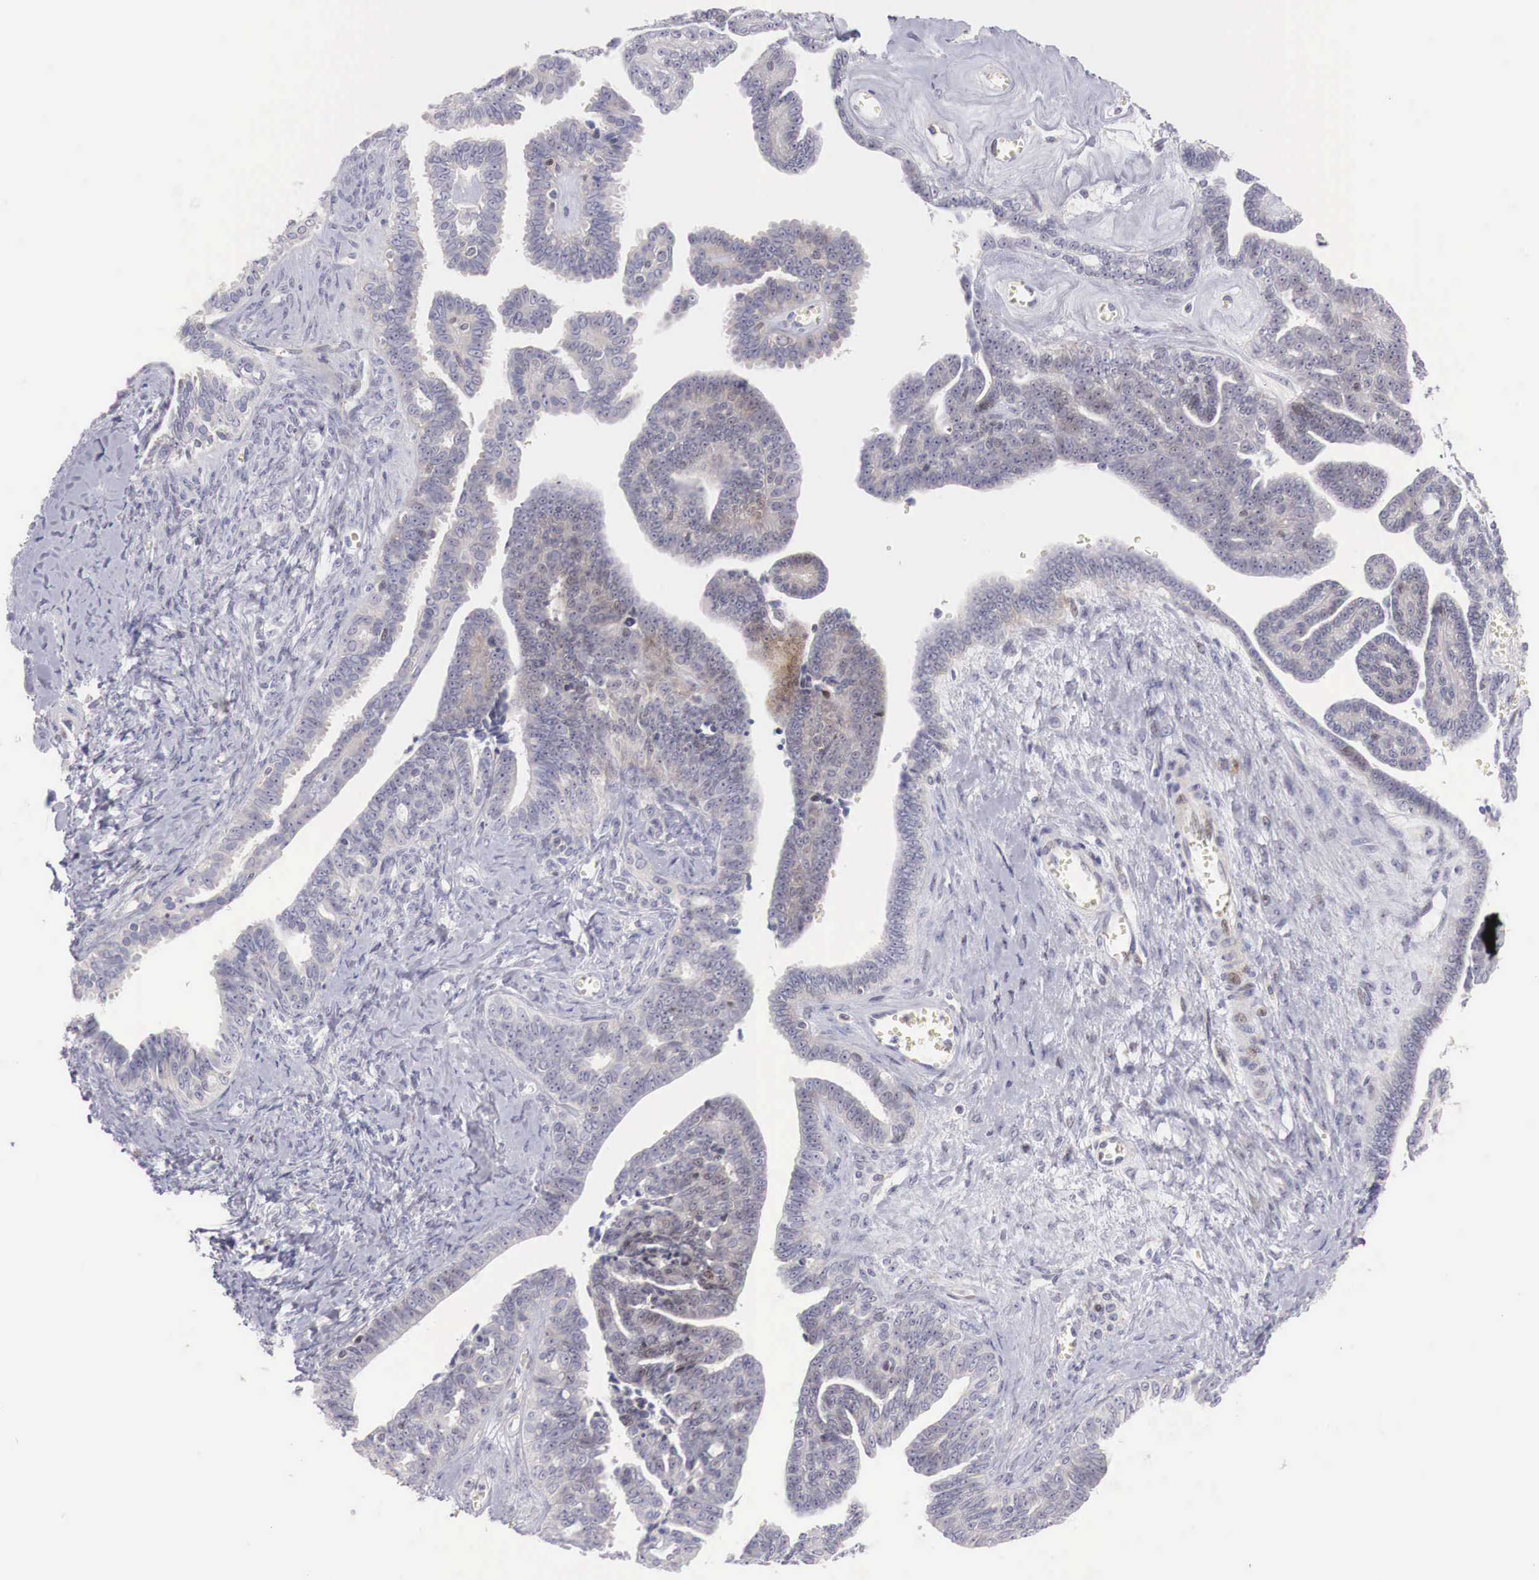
{"staining": {"intensity": "negative", "quantity": "none", "location": "none"}, "tissue": "ovarian cancer", "cell_type": "Tumor cells", "image_type": "cancer", "snomed": [{"axis": "morphology", "description": "Cystadenocarcinoma, serous, NOS"}, {"axis": "topography", "description": "Ovary"}], "caption": "Human ovarian serous cystadenocarcinoma stained for a protein using immunohistochemistry reveals no staining in tumor cells.", "gene": "CLCN5", "patient": {"sex": "female", "age": 71}}